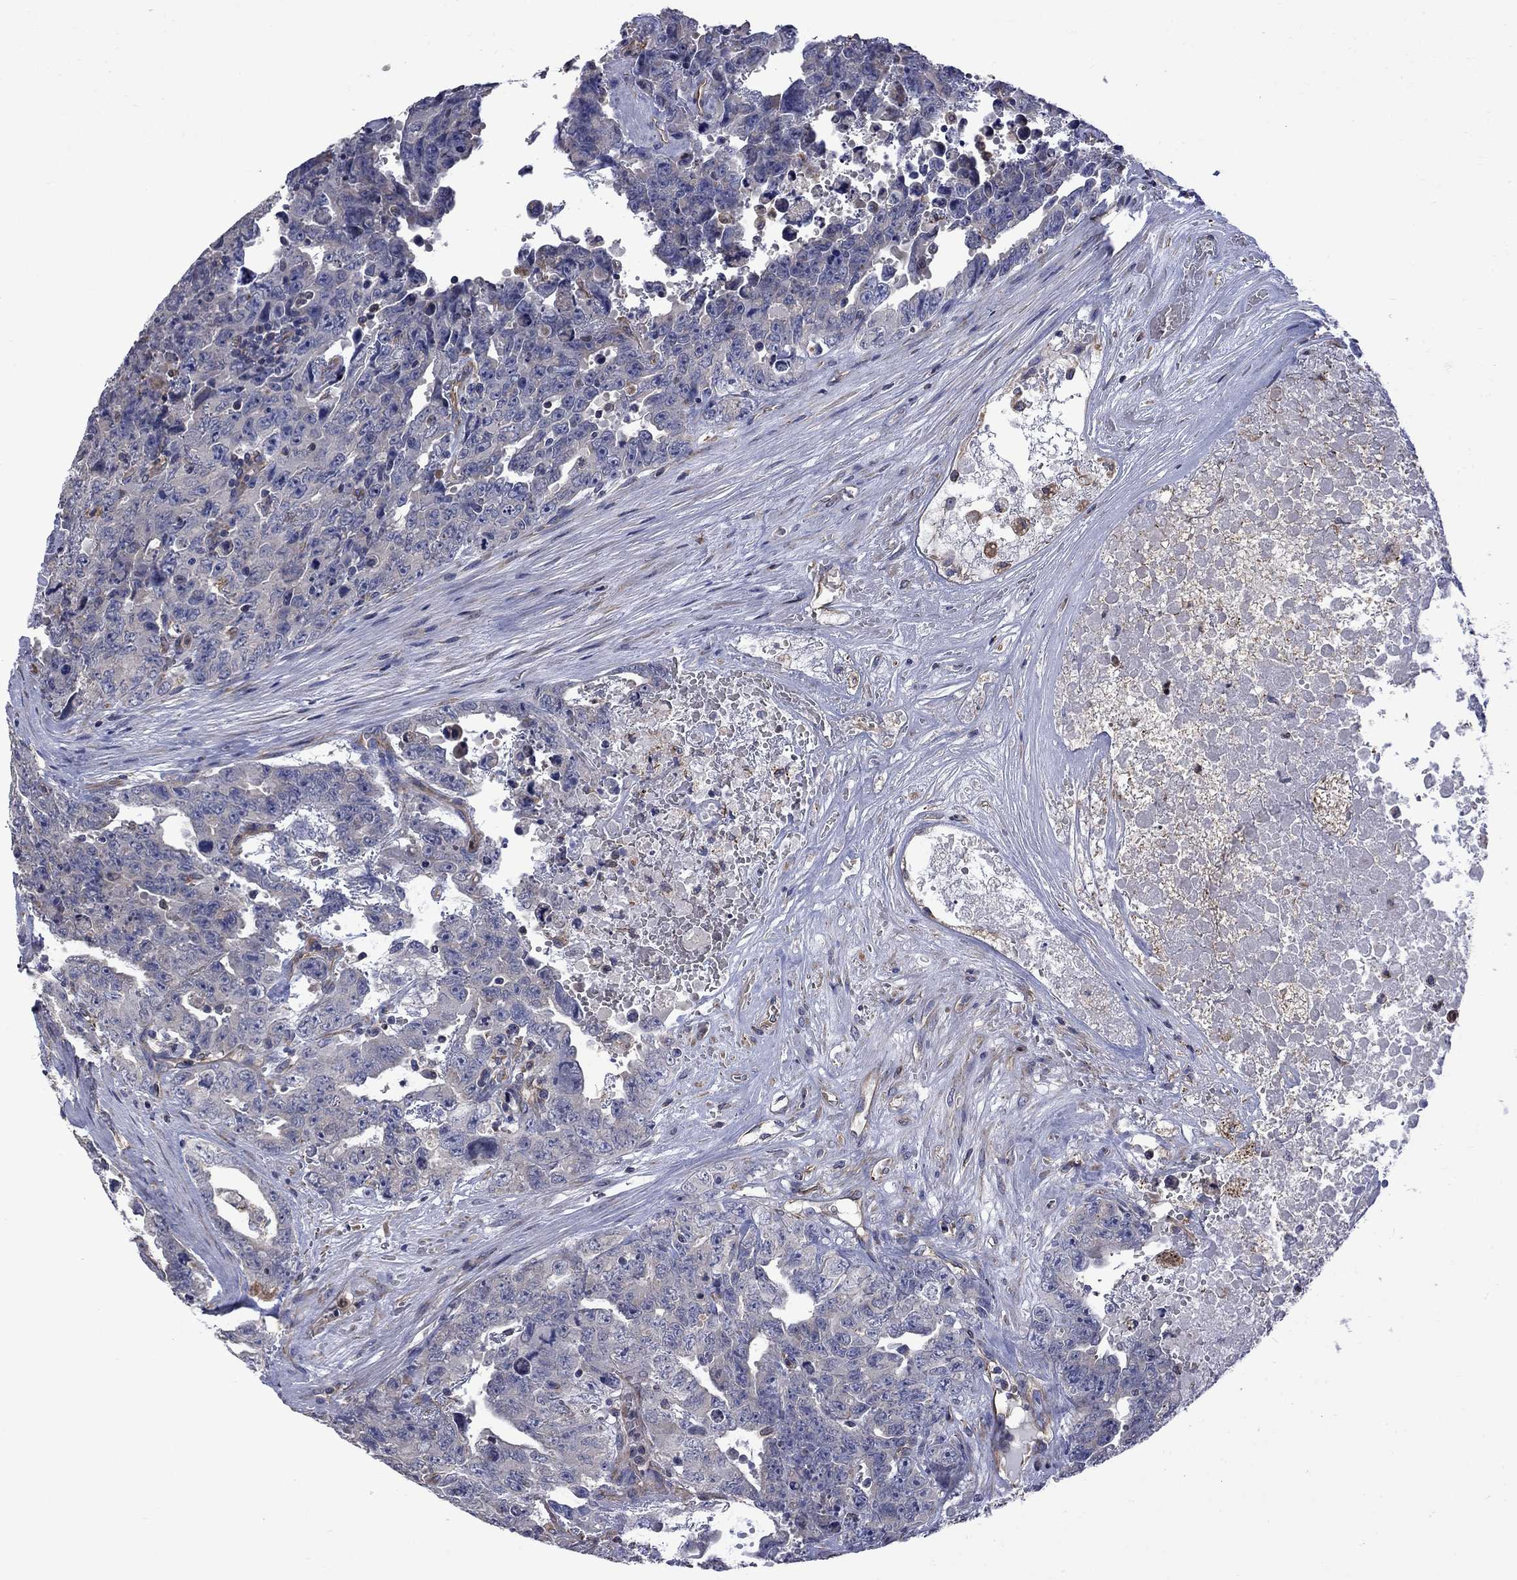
{"staining": {"intensity": "negative", "quantity": "none", "location": "none"}, "tissue": "testis cancer", "cell_type": "Tumor cells", "image_type": "cancer", "snomed": [{"axis": "morphology", "description": "Carcinoma, Embryonal, NOS"}, {"axis": "topography", "description": "Testis"}], "caption": "A micrograph of testis cancer stained for a protein displays no brown staining in tumor cells.", "gene": "CAMKK2", "patient": {"sex": "male", "age": 24}}